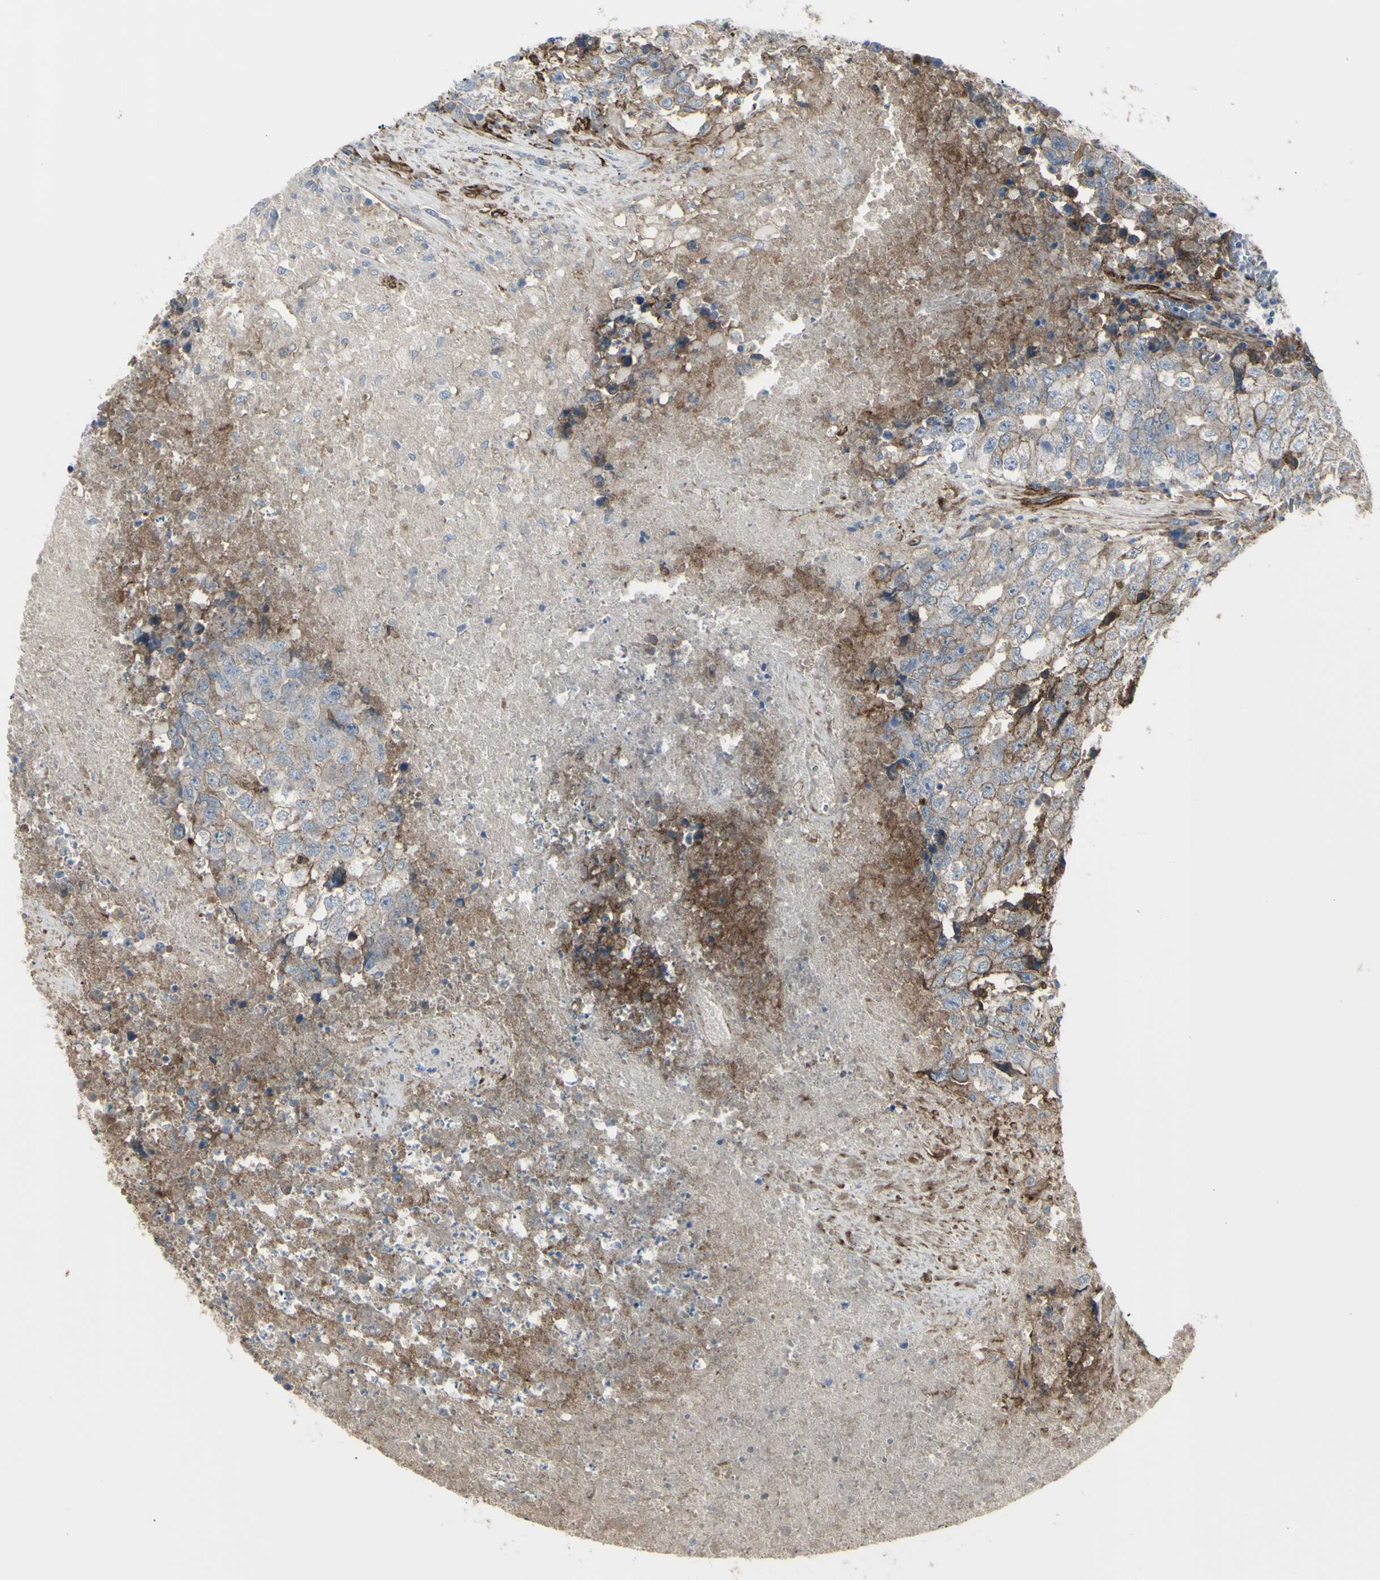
{"staining": {"intensity": "moderate", "quantity": "25%-75%", "location": "cytoplasmic/membranous"}, "tissue": "testis cancer", "cell_type": "Tumor cells", "image_type": "cancer", "snomed": [{"axis": "morphology", "description": "Necrosis, NOS"}, {"axis": "morphology", "description": "Carcinoma, Embryonal, NOS"}, {"axis": "topography", "description": "Testis"}], "caption": "DAB immunohistochemical staining of human embryonal carcinoma (testis) demonstrates moderate cytoplasmic/membranous protein positivity in approximately 25%-75% of tumor cells.", "gene": "CD276", "patient": {"sex": "male", "age": 19}}